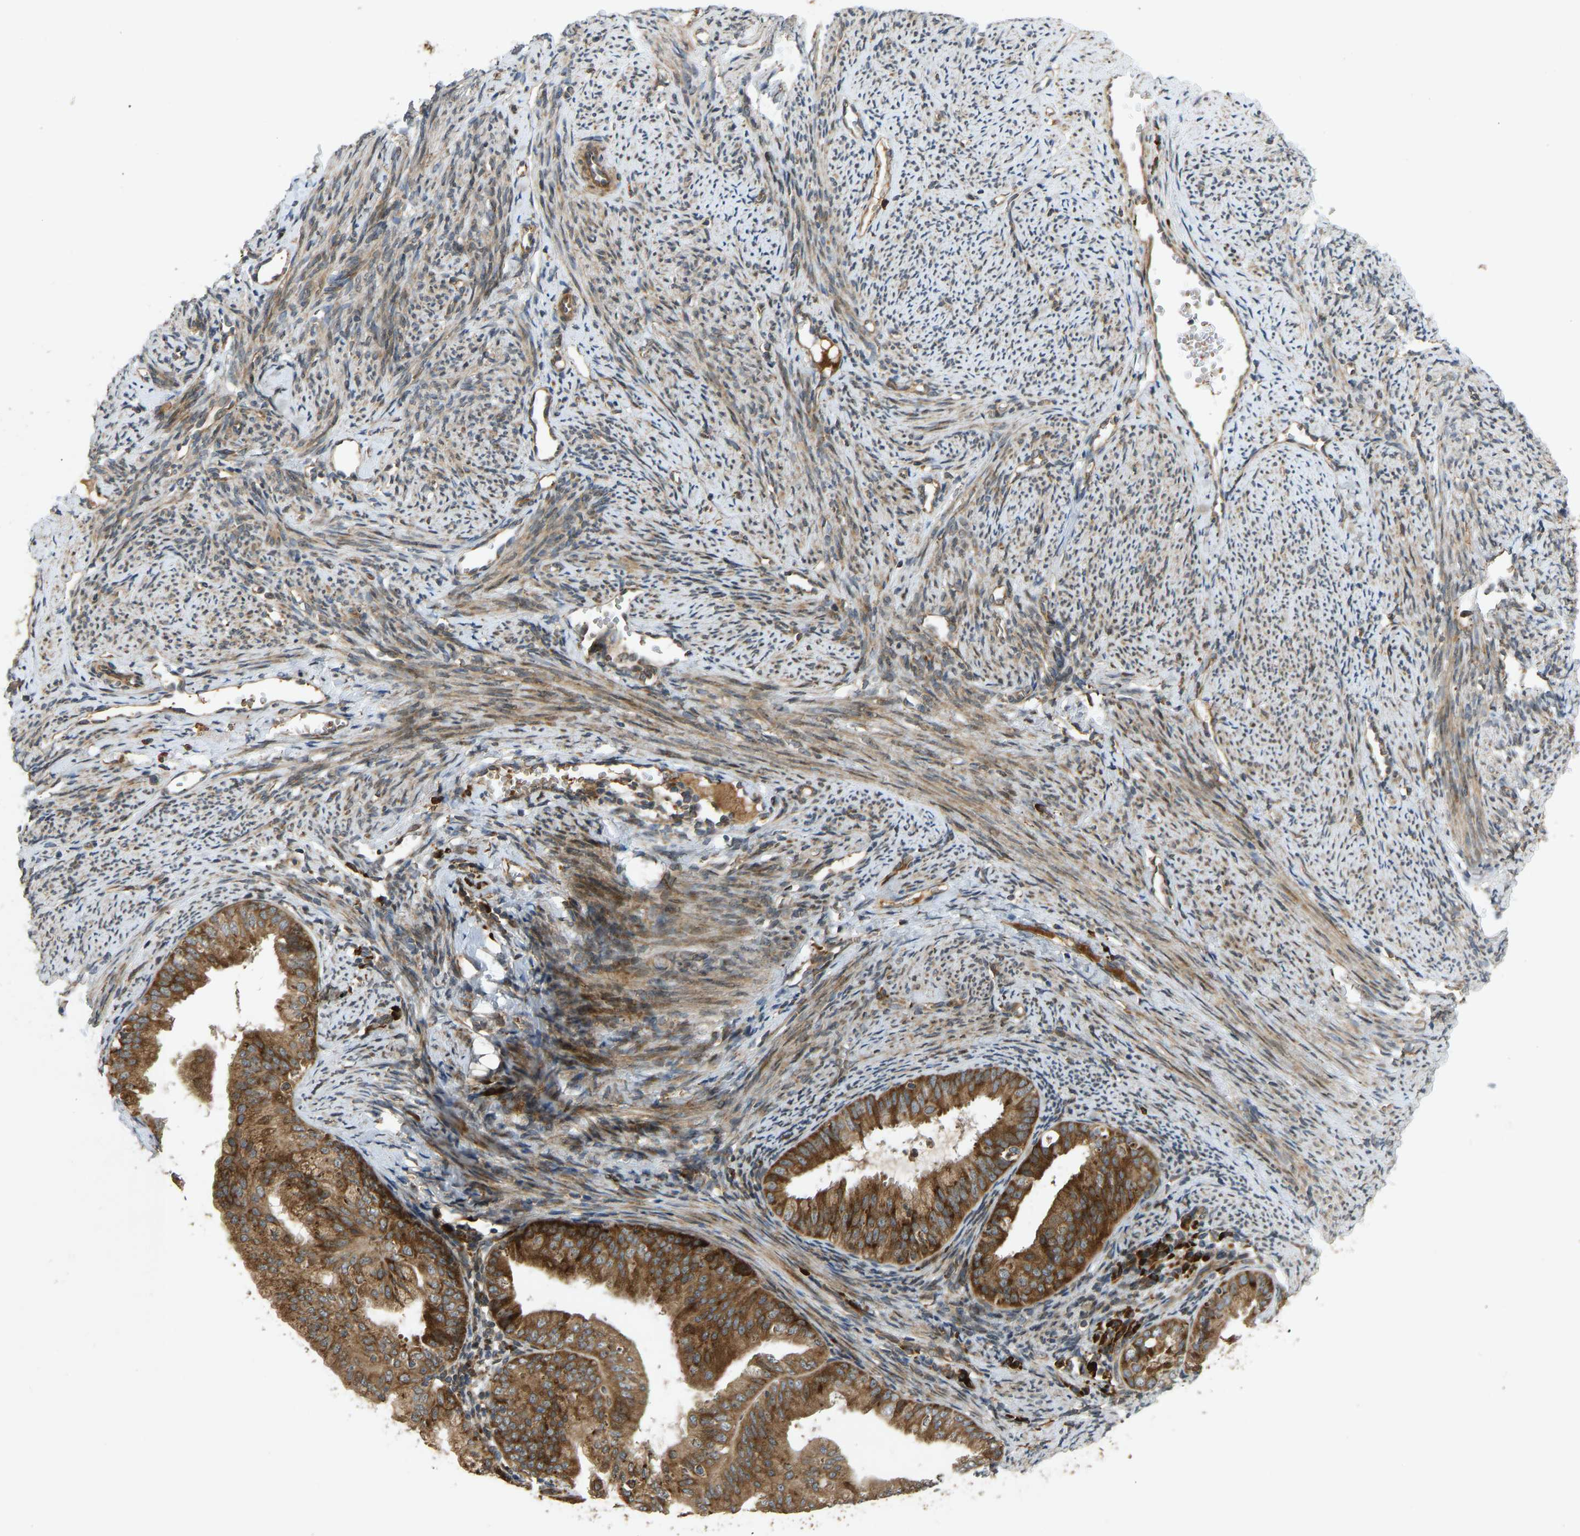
{"staining": {"intensity": "strong", "quantity": ">75%", "location": "cytoplasmic/membranous"}, "tissue": "endometrial cancer", "cell_type": "Tumor cells", "image_type": "cancer", "snomed": [{"axis": "morphology", "description": "Adenocarcinoma, NOS"}, {"axis": "topography", "description": "Endometrium"}], "caption": "Strong cytoplasmic/membranous protein staining is identified in about >75% of tumor cells in endometrial cancer.", "gene": "RPN2", "patient": {"sex": "female", "age": 63}}